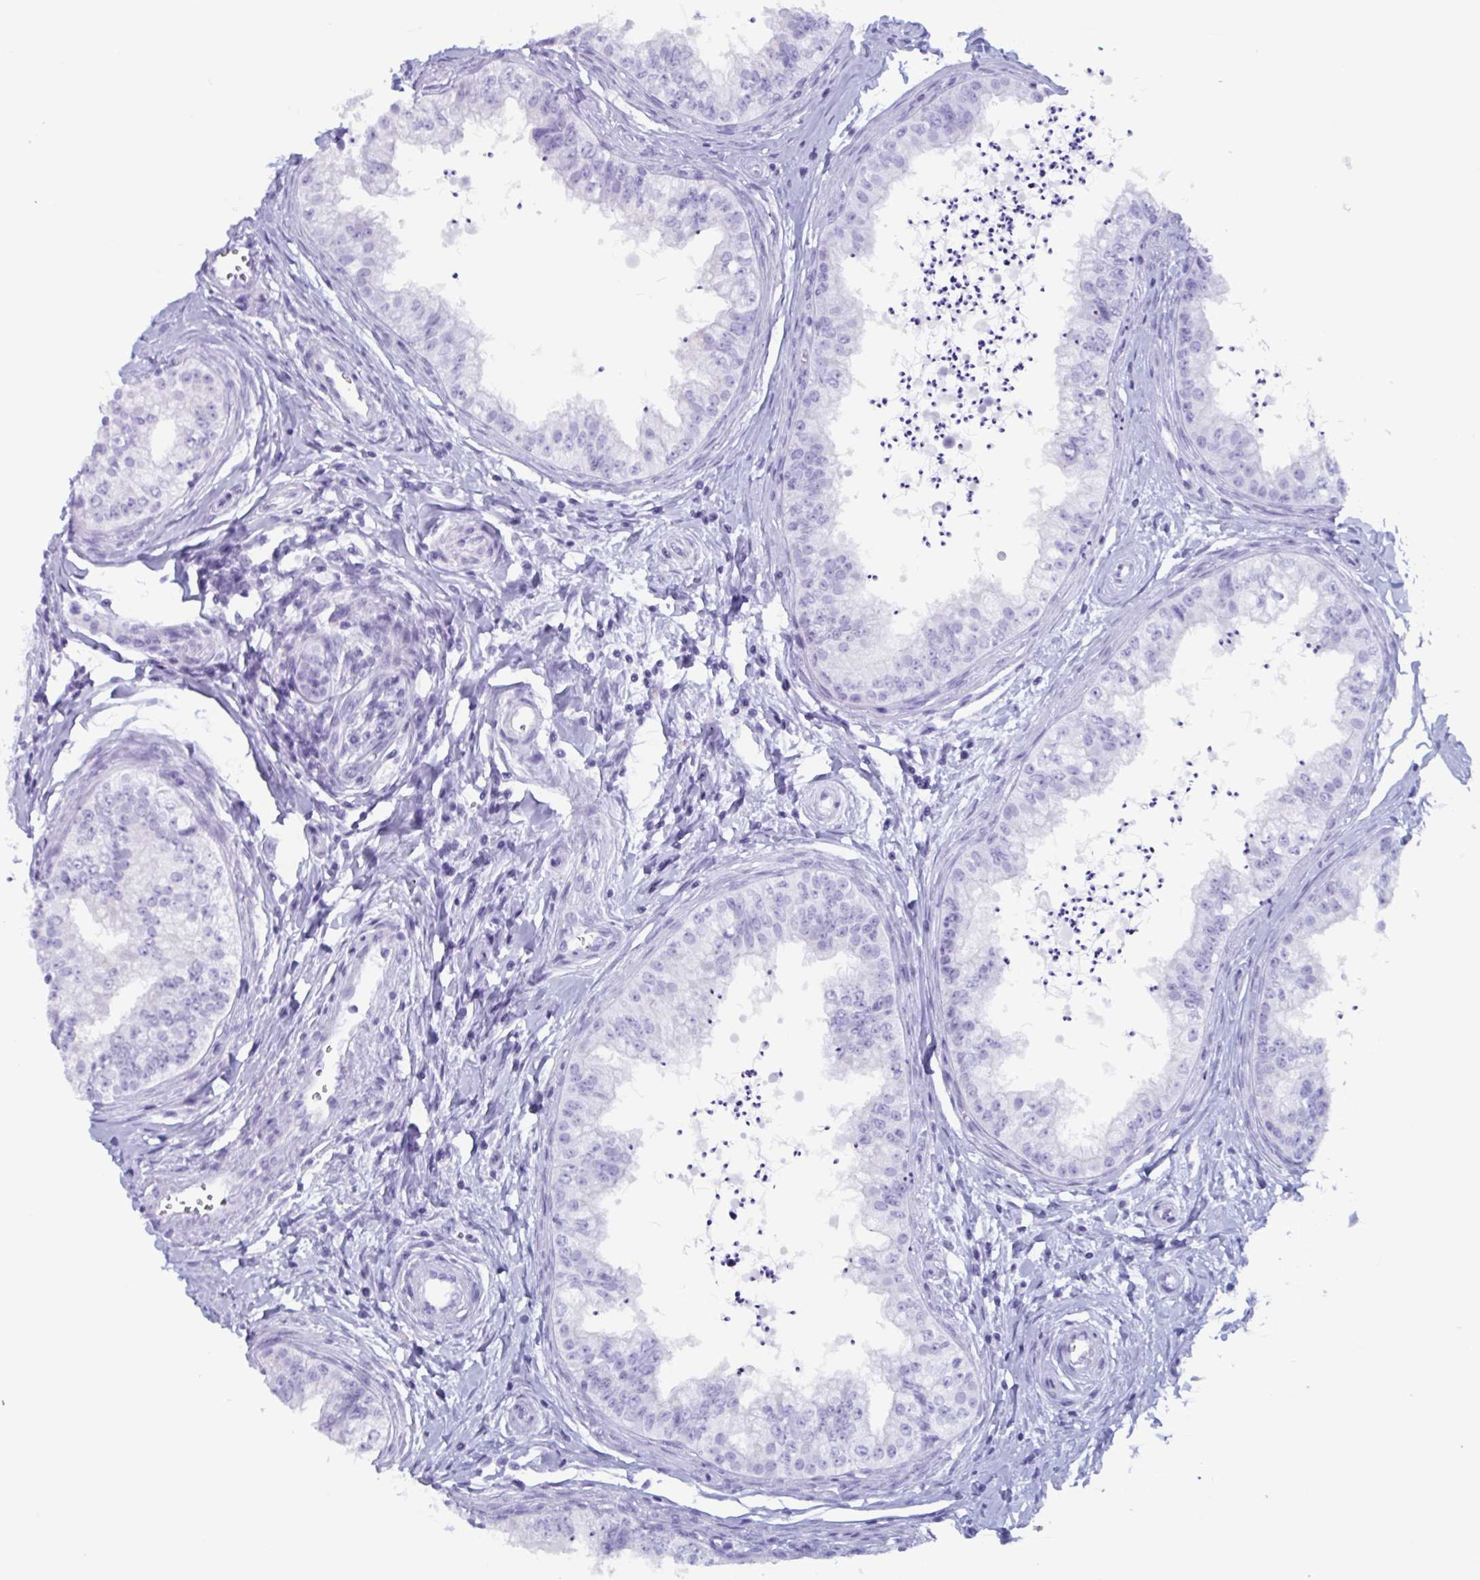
{"staining": {"intensity": "negative", "quantity": "none", "location": "none"}, "tissue": "epididymis", "cell_type": "Glandular cells", "image_type": "normal", "snomed": [{"axis": "morphology", "description": "Normal tissue, NOS"}, {"axis": "topography", "description": "Epididymis"}], "caption": "Glandular cells are negative for brown protein staining in unremarkable epididymis. The staining was performed using DAB (3,3'-diaminobenzidine) to visualize the protein expression in brown, while the nuclei were stained in blue with hematoxylin (Magnification: 20x).", "gene": "BPI", "patient": {"sex": "male", "age": 24}}